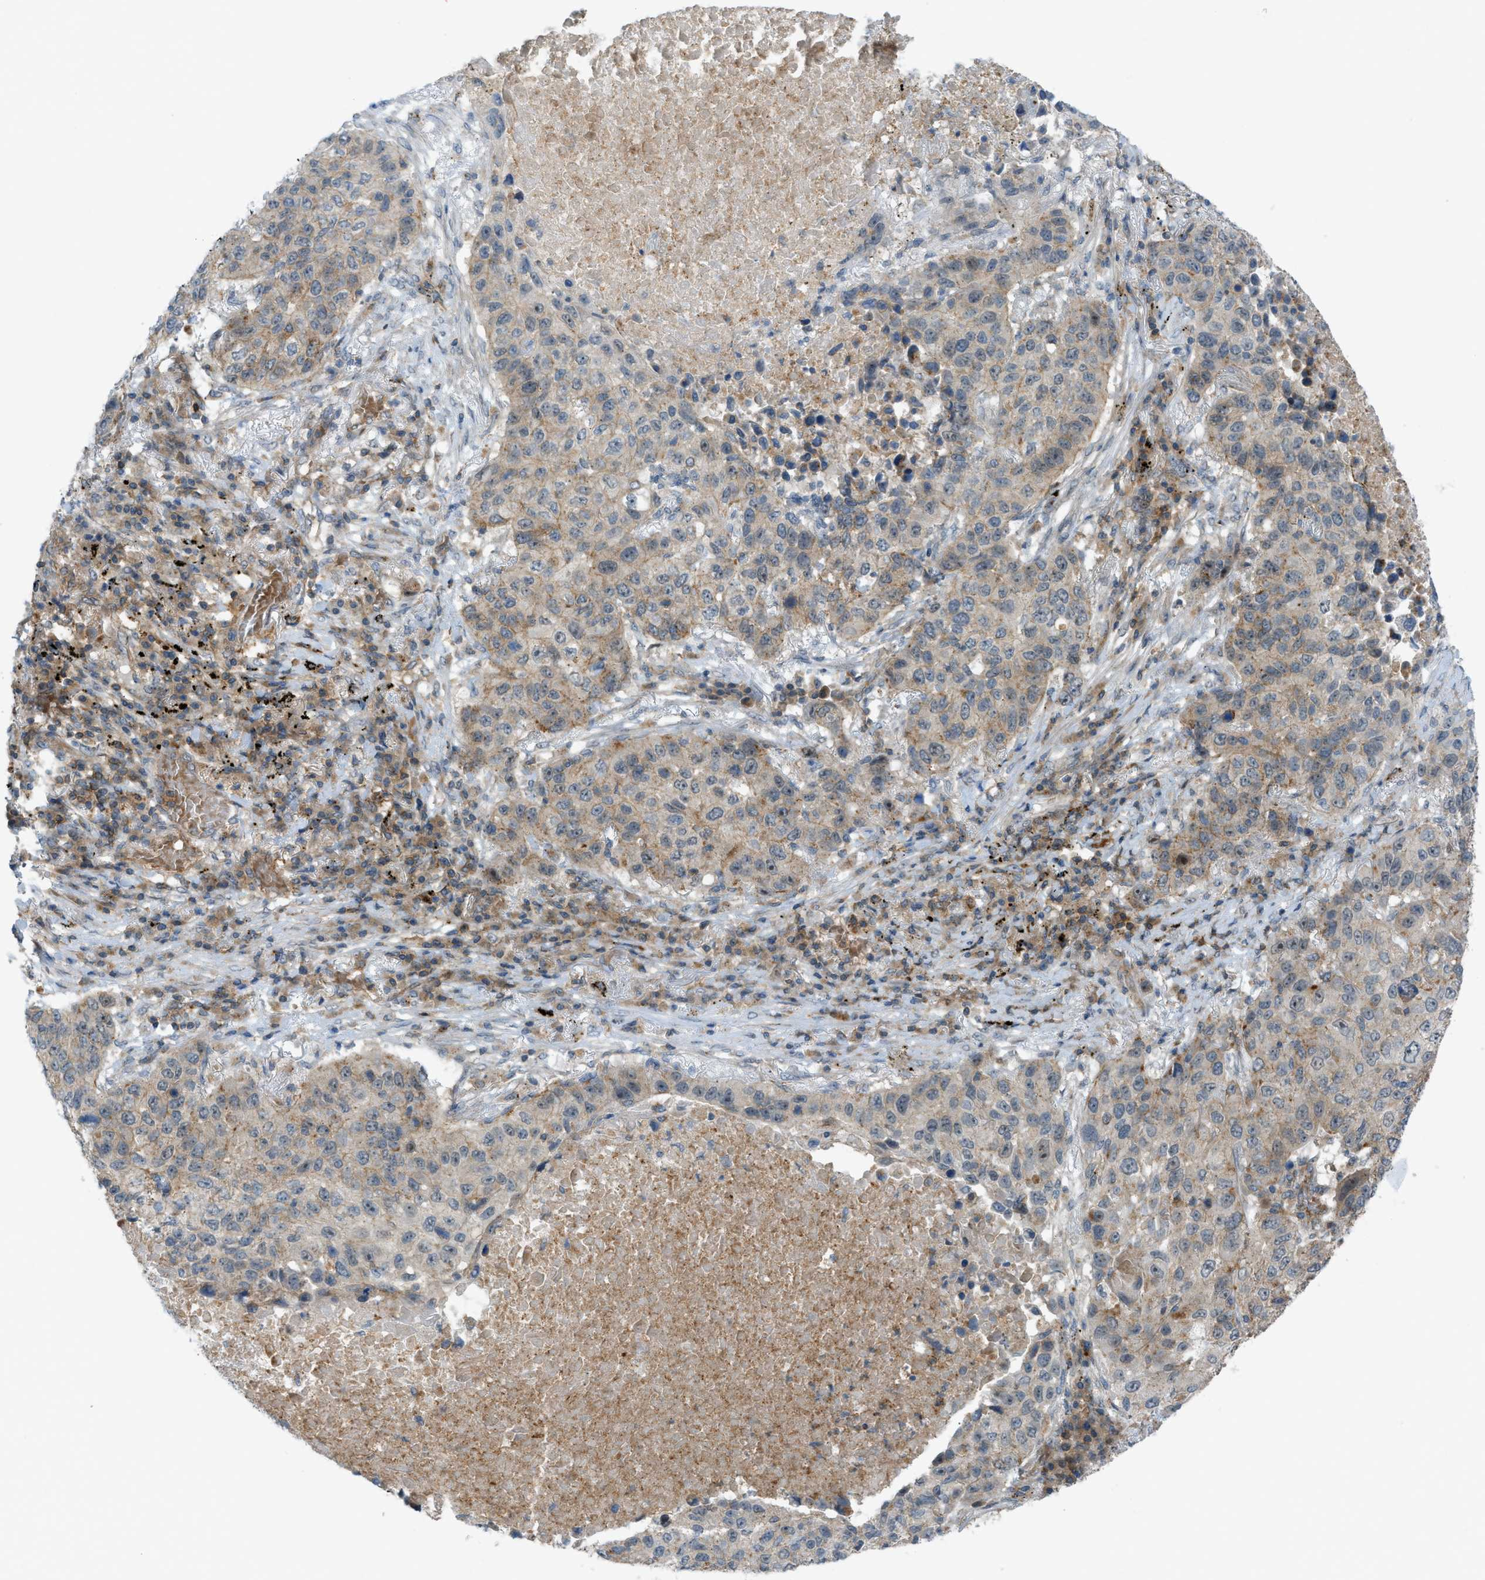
{"staining": {"intensity": "weak", "quantity": ">75%", "location": "cytoplasmic/membranous"}, "tissue": "lung cancer", "cell_type": "Tumor cells", "image_type": "cancer", "snomed": [{"axis": "morphology", "description": "Squamous cell carcinoma, NOS"}, {"axis": "topography", "description": "Lung"}], "caption": "Lung squamous cell carcinoma tissue exhibits weak cytoplasmic/membranous expression in approximately >75% of tumor cells", "gene": "GRK6", "patient": {"sex": "male", "age": 57}}